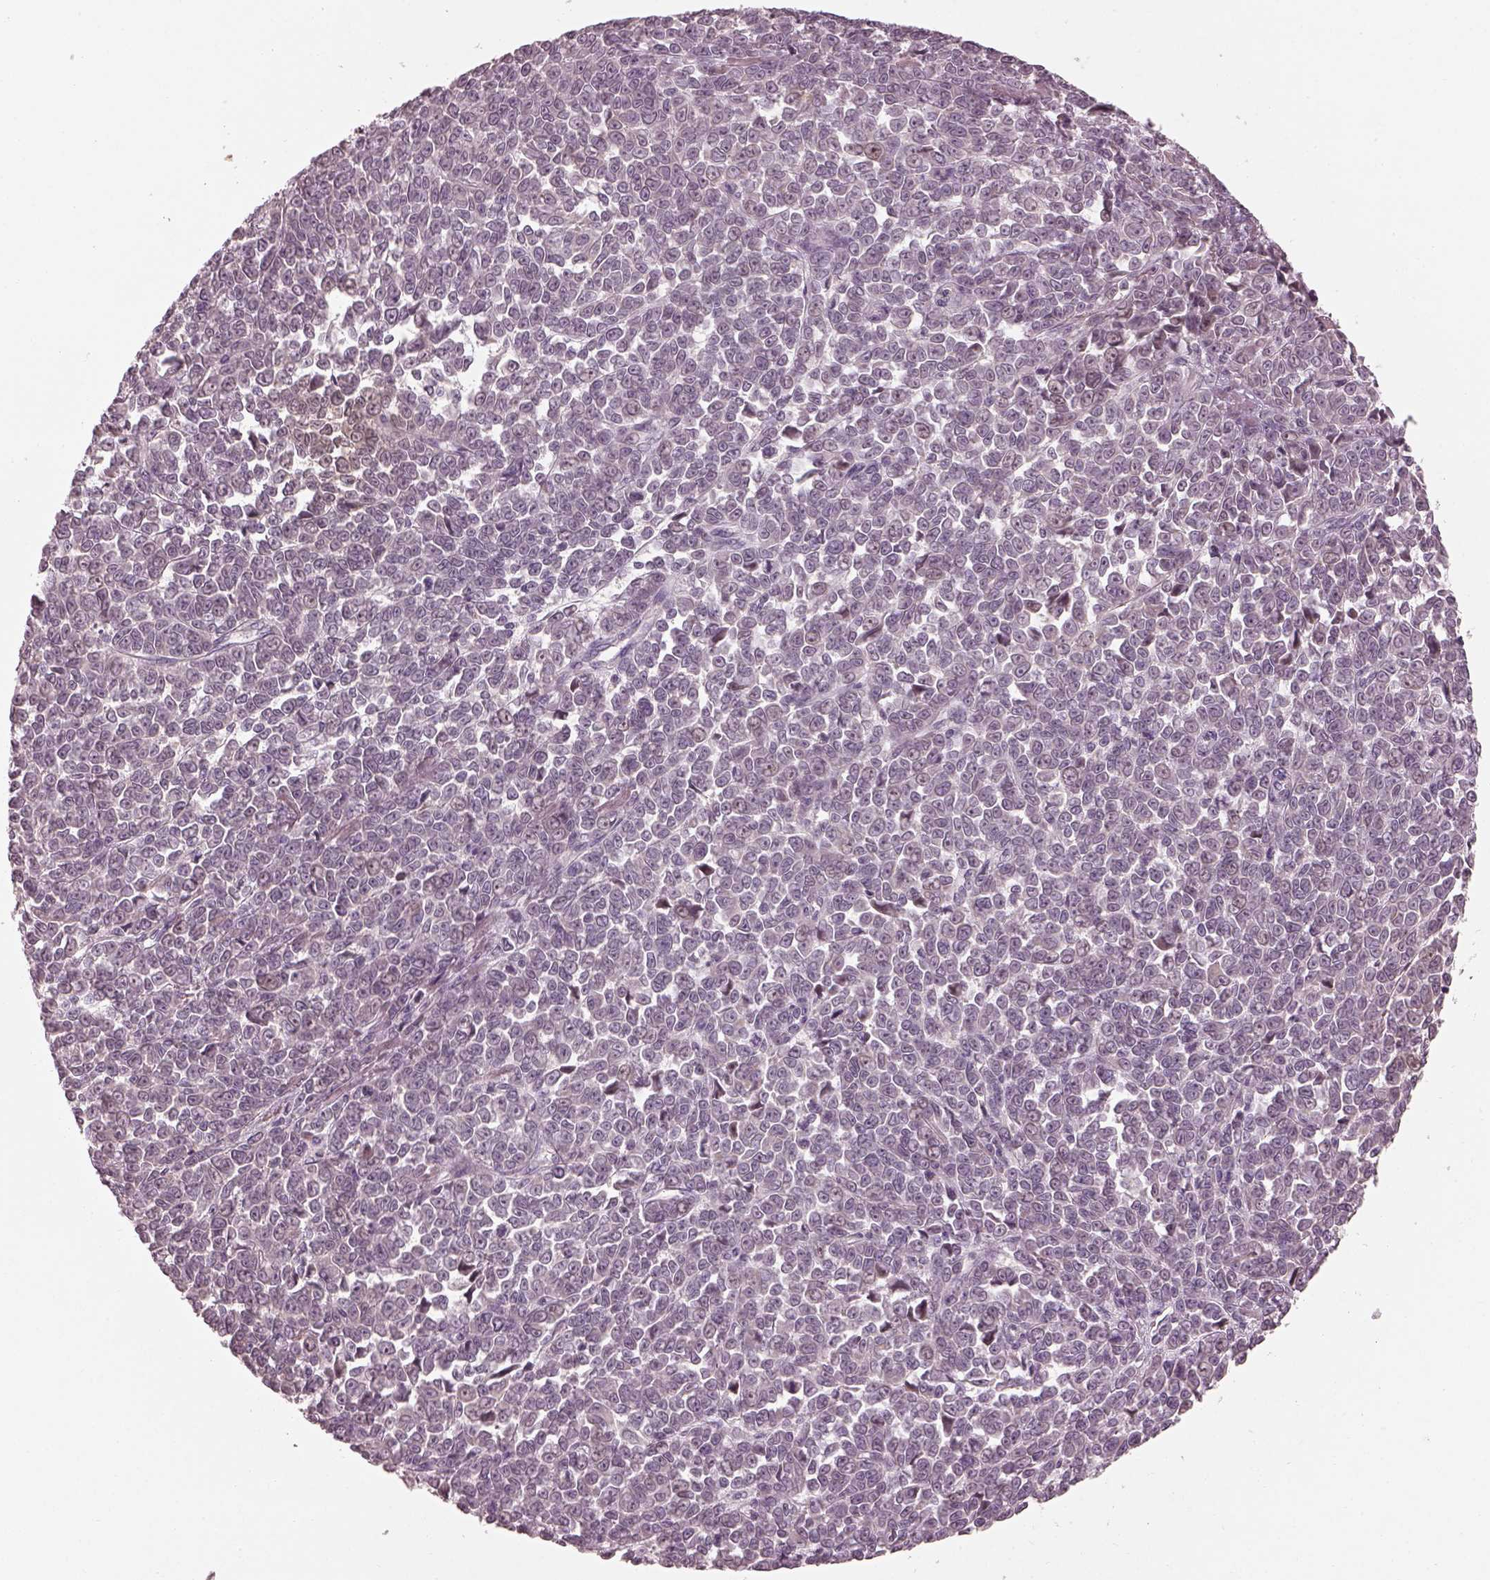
{"staining": {"intensity": "negative", "quantity": "none", "location": "none"}, "tissue": "melanoma", "cell_type": "Tumor cells", "image_type": "cancer", "snomed": [{"axis": "morphology", "description": "Malignant melanoma, NOS"}, {"axis": "topography", "description": "Skin"}], "caption": "A micrograph of melanoma stained for a protein demonstrates no brown staining in tumor cells.", "gene": "SLC25A46", "patient": {"sex": "female", "age": 95}}